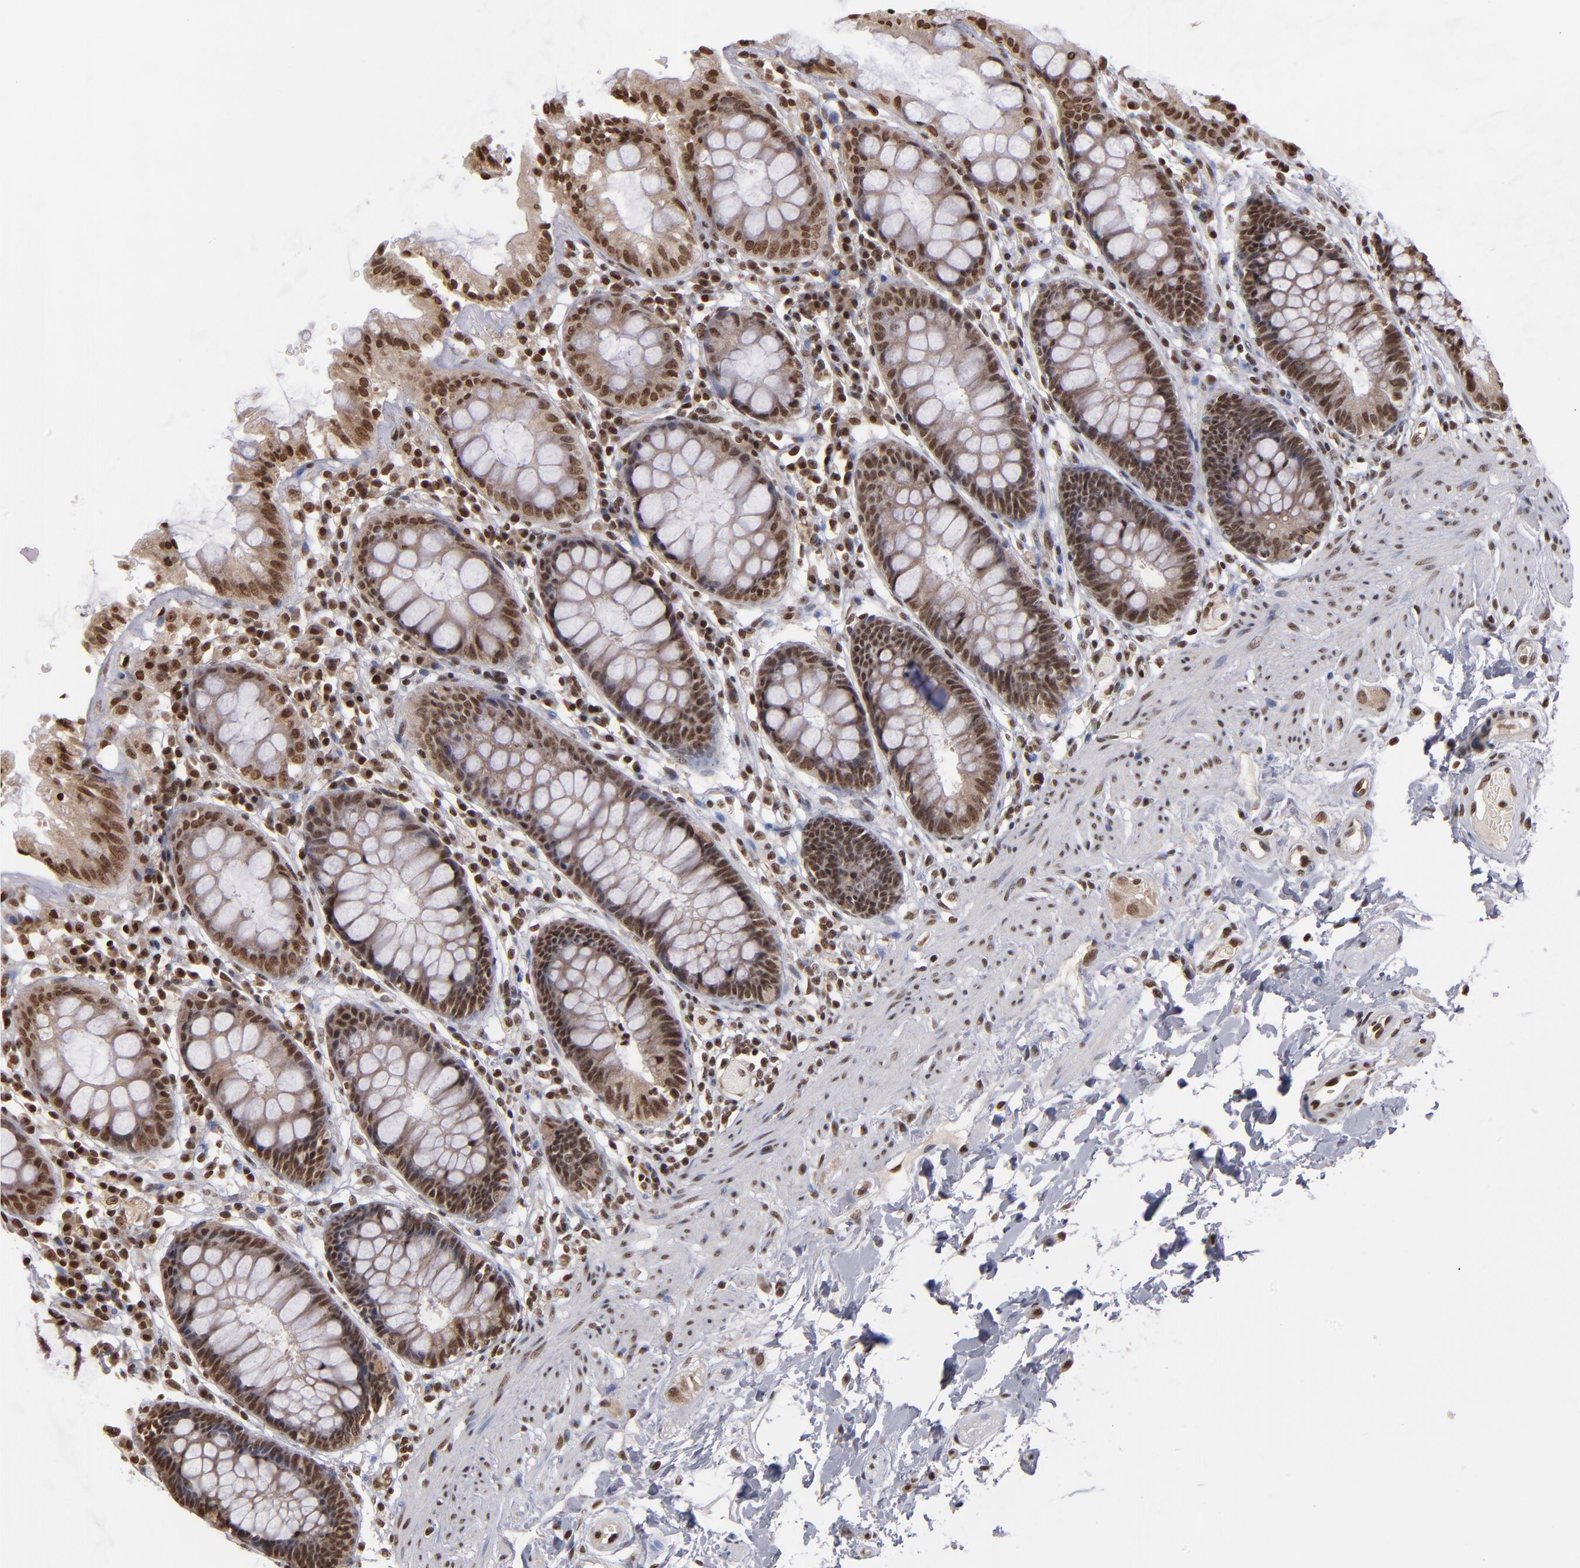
{"staining": {"intensity": "moderate", "quantity": ">75%", "location": "nuclear"}, "tissue": "rectum", "cell_type": "Glandular cells", "image_type": "normal", "snomed": [{"axis": "morphology", "description": "Normal tissue, NOS"}, {"axis": "topography", "description": "Rectum"}], "caption": "Protein expression analysis of benign rectum displays moderate nuclear expression in about >75% of glandular cells. (DAB = brown stain, brightfield microscopy at high magnification).", "gene": "ABL2", "patient": {"sex": "female", "age": 46}}